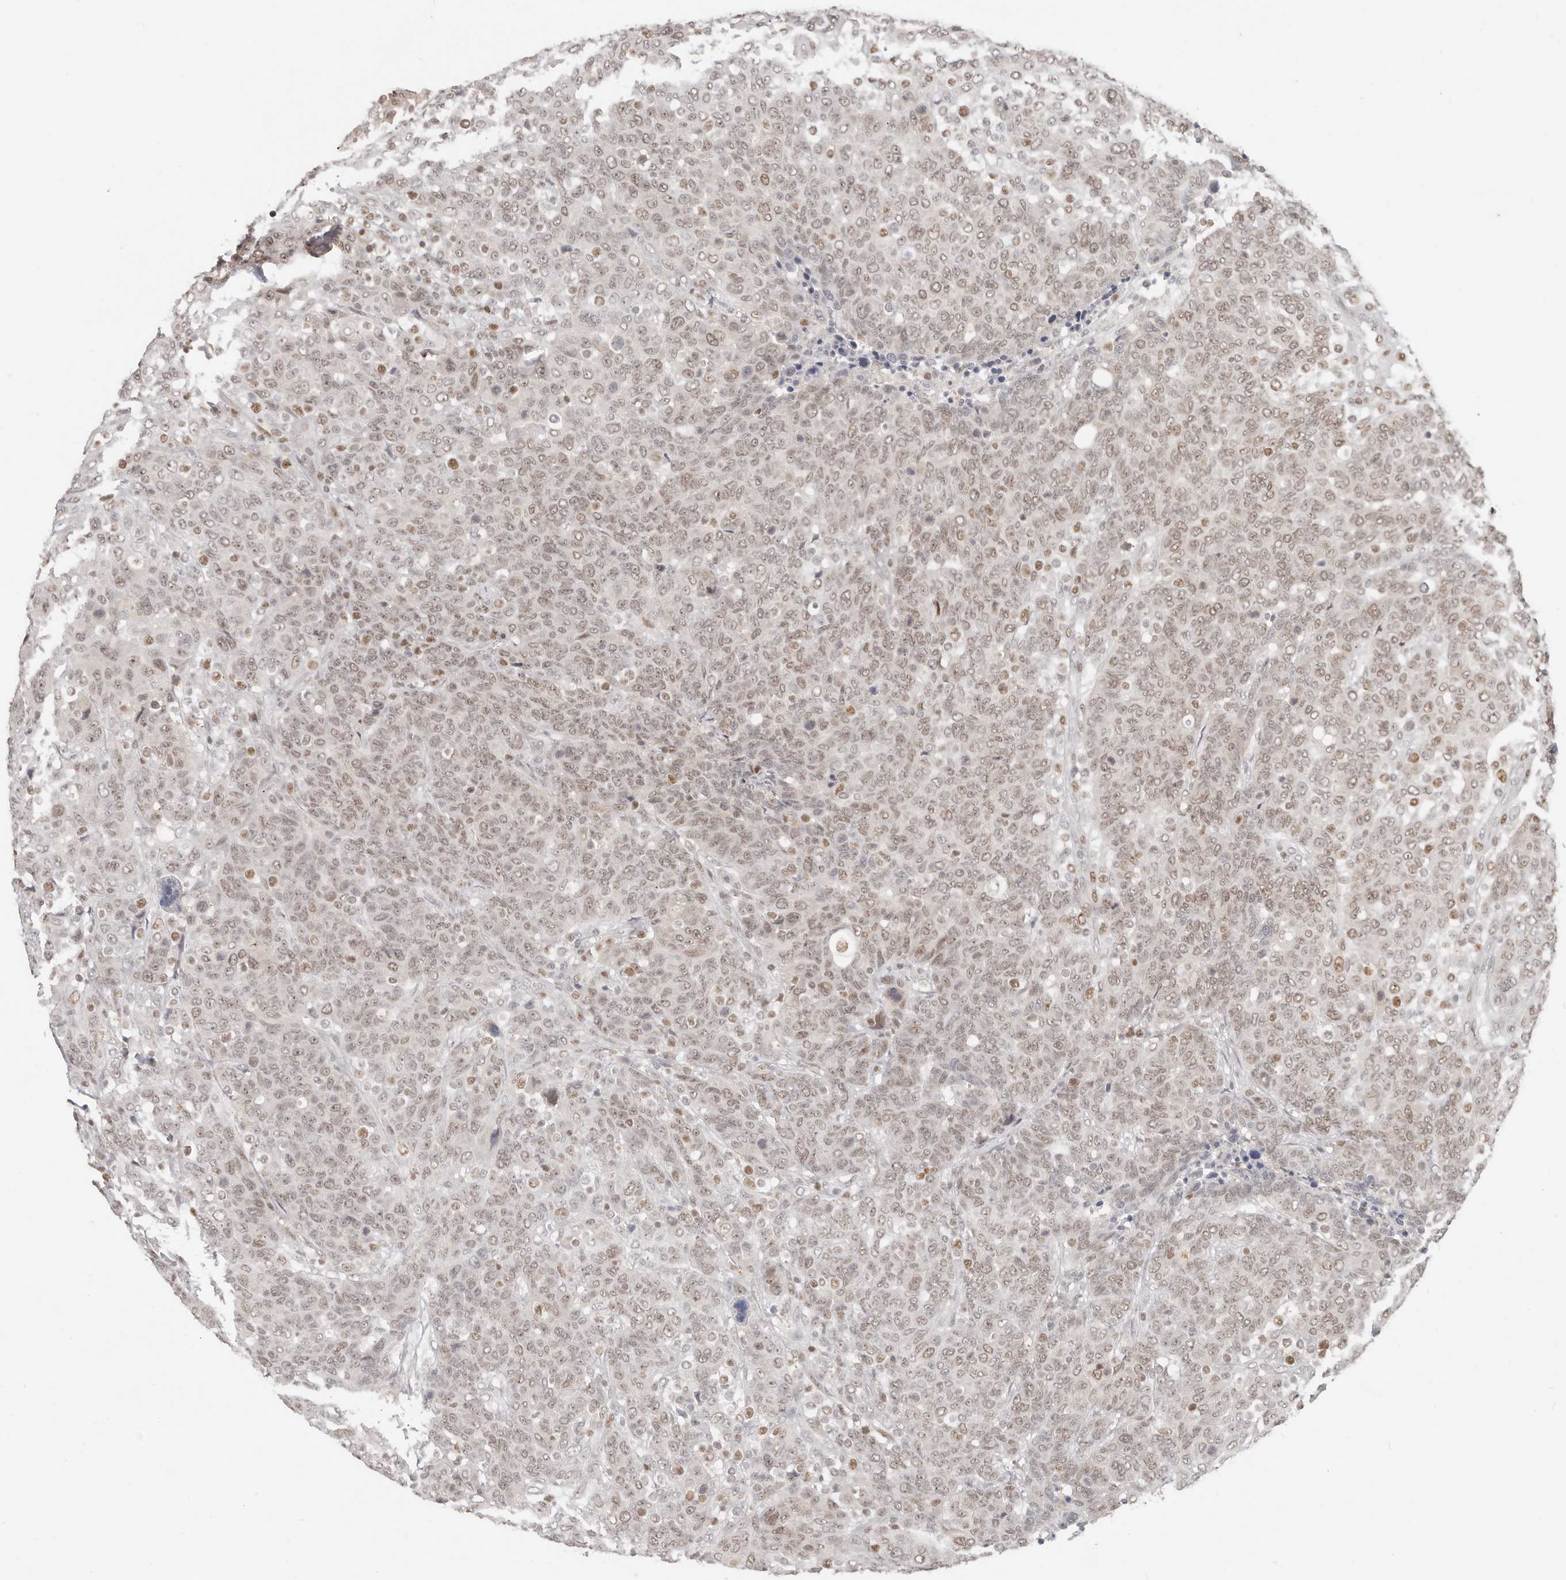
{"staining": {"intensity": "weak", "quantity": ">75%", "location": "nuclear"}, "tissue": "breast cancer", "cell_type": "Tumor cells", "image_type": "cancer", "snomed": [{"axis": "morphology", "description": "Duct carcinoma"}, {"axis": "topography", "description": "Breast"}], "caption": "Human breast cancer stained with a protein marker reveals weak staining in tumor cells.", "gene": "RFC2", "patient": {"sex": "female", "age": 37}}